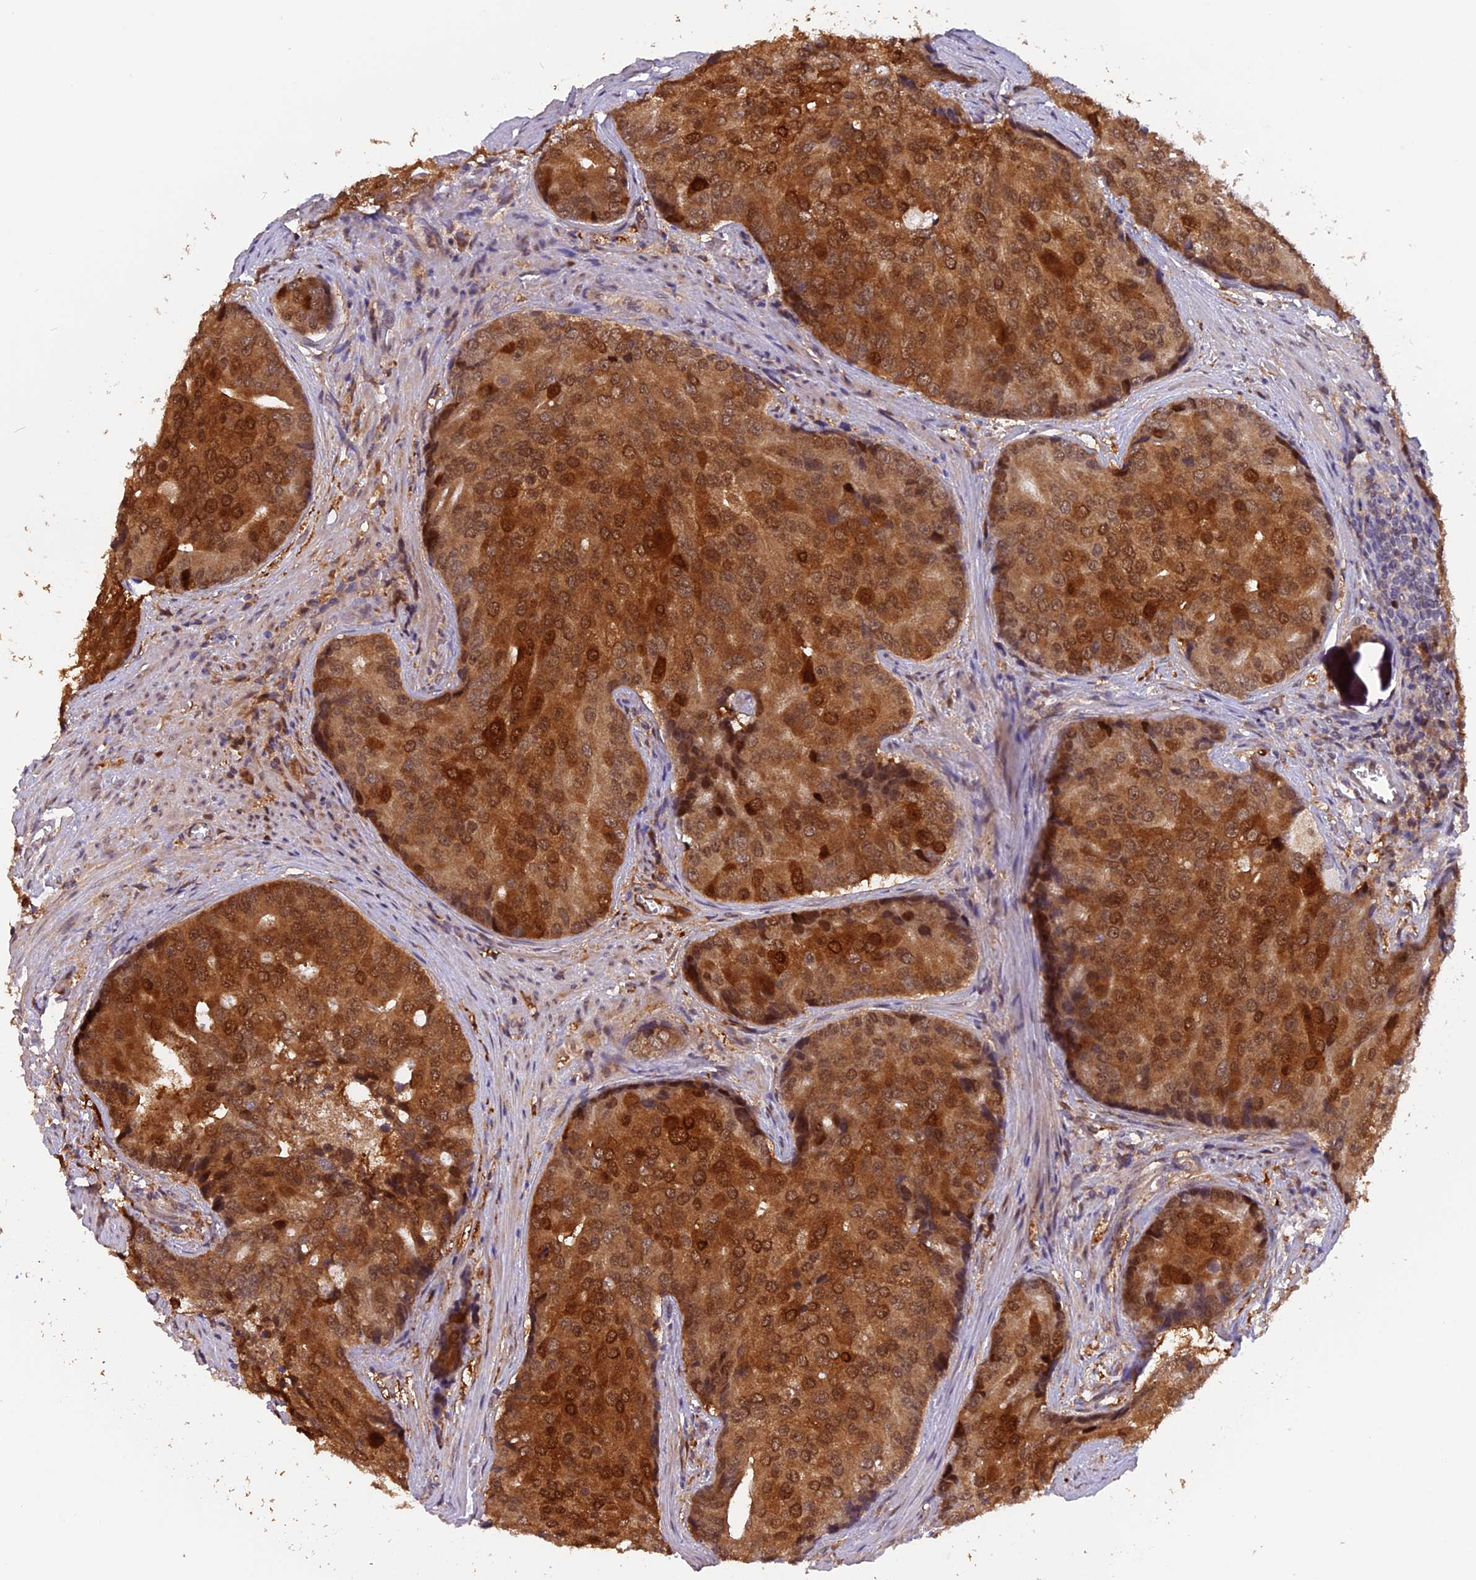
{"staining": {"intensity": "strong", "quantity": ">75%", "location": "cytoplasmic/membranous,nuclear"}, "tissue": "prostate cancer", "cell_type": "Tumor cells", "image_type": "cancer", "snomed": [{"axis": "morphology", "description": "Adenocarcinoma, High grade"}, {"axis": "topography", "description": "Prostate"}], "caption": "A high amount of strong cytoplasmic/membranous and nuclear staining is appreciated in approximately >75% of tumor cells in prostate cancer tissue.", "gene": "MNS1", "patient": {"sex": "male", "age": 62}}